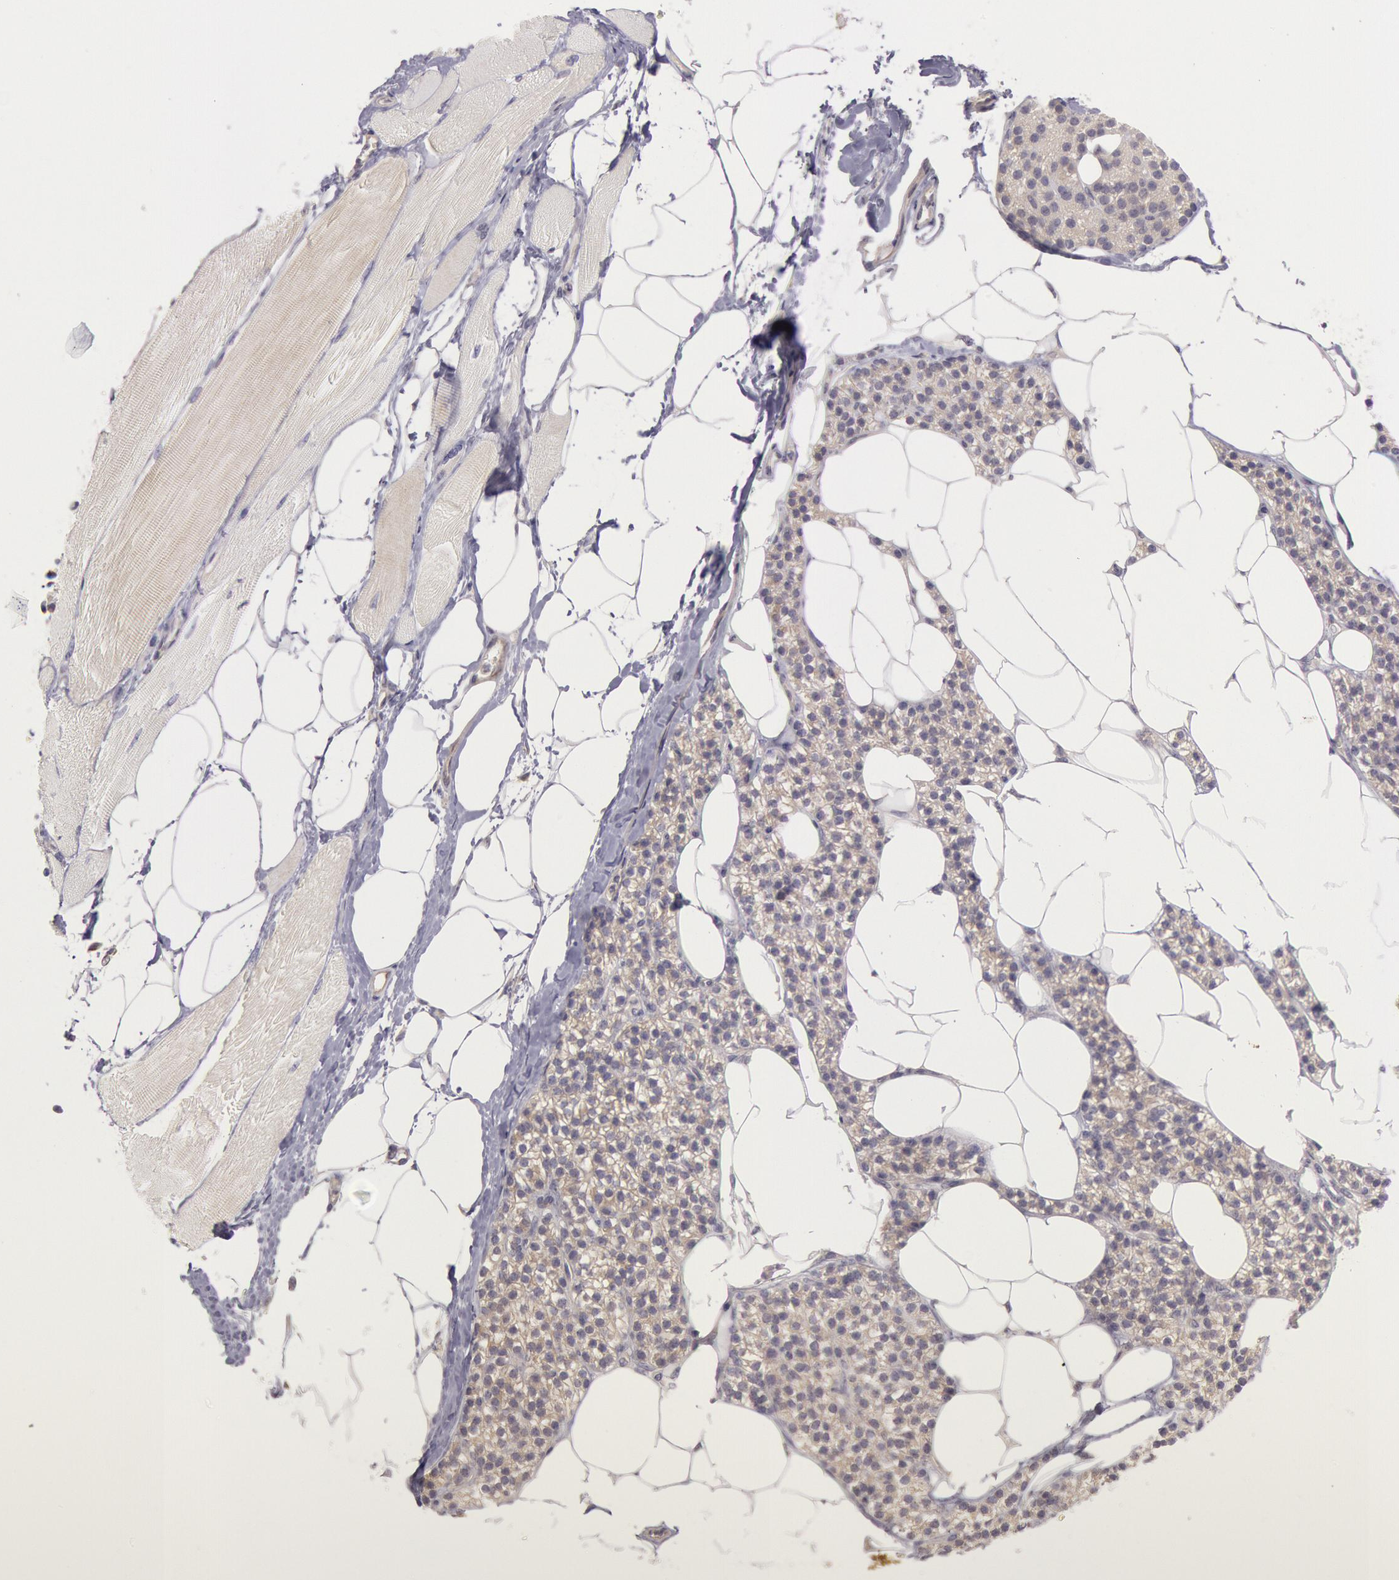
{"staining": {"intensity": "weak", "quantity": "<25%", "location": "cytoplasmic/membranous"}, "tissue": "skeletal muscle", "cell_type": "Myocytes", "image_type": "normal", "snomed": [{"axis": "morphology", "description": "Normal tissue, NOS"}, {"axis": "topography", "description": "Skeletal muscle"}, {"axis": "topography", "description": "Parathyroid gland"}], "caption": "Myocytes show no significant protein expression in unremarkable skeletal muscle.", "gene": "AMOTL1", "patient": {"sex": "female", "age": 37}}